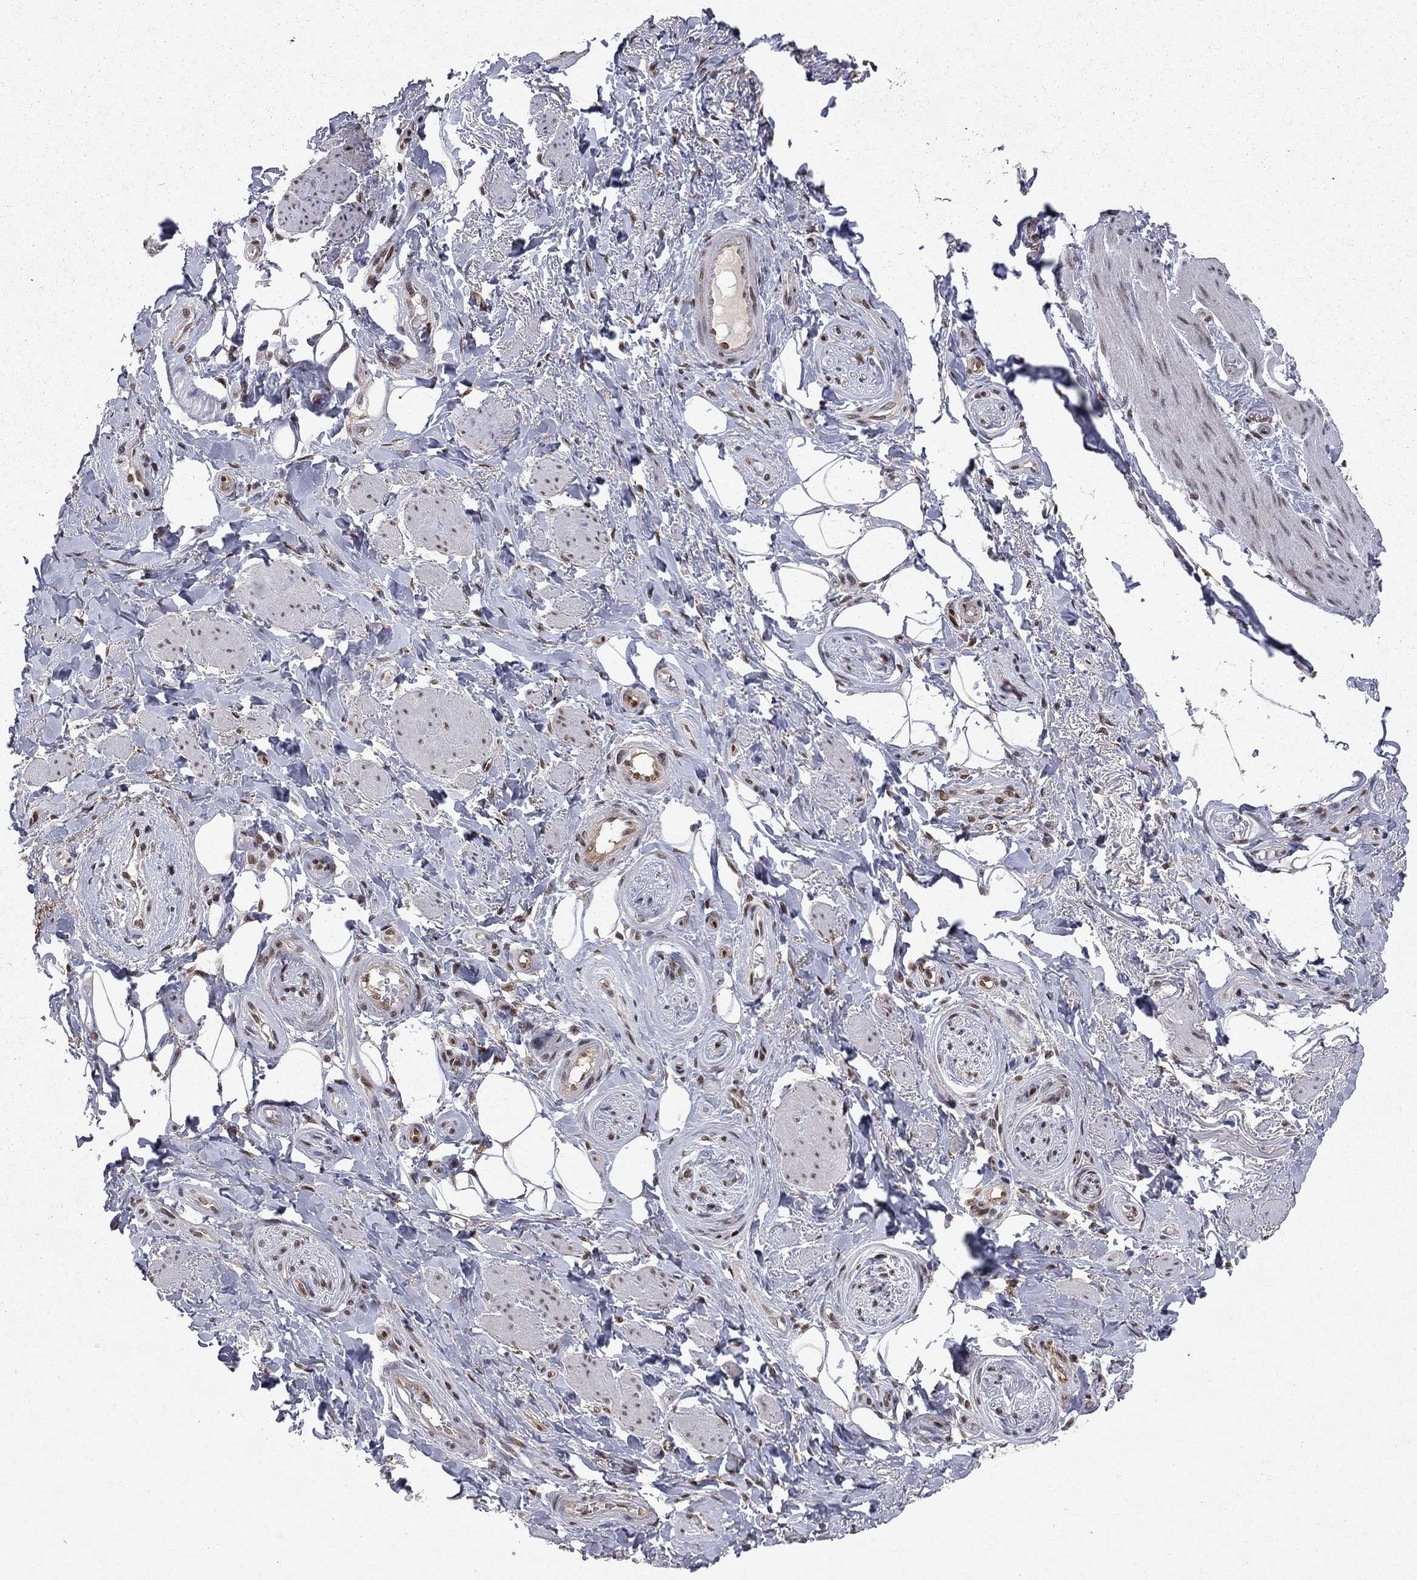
{"staining": {"intensity": "moderate", "quantity": "<25%", "location": "nuclear"}, "tissue": "adipose tissue", "cell_type": "Adipocytes", "image_type": "normal", "snomed": [{"axis": "morphology", "description": "Normal tissue, NOS"}, {"axis": "topography", "description": "Skeletal muscle"}, {"axis": "topography", "description": "Anal"}, {"axis": "topography", "description": "Peripheral nerve tissue"}], "caption": "High-magnification brightfield microscopy of unremarkable adipose tissue stained with DAB (3,3'-diaminobenzidine) (brown) and counterstained with hematoxylin (blue). adipocytes exhibit moderate nuclear staining is appreciated in about<25% of cells.", "gene": "SAP30L", "patient": {"sex": "male", "age": 53}}